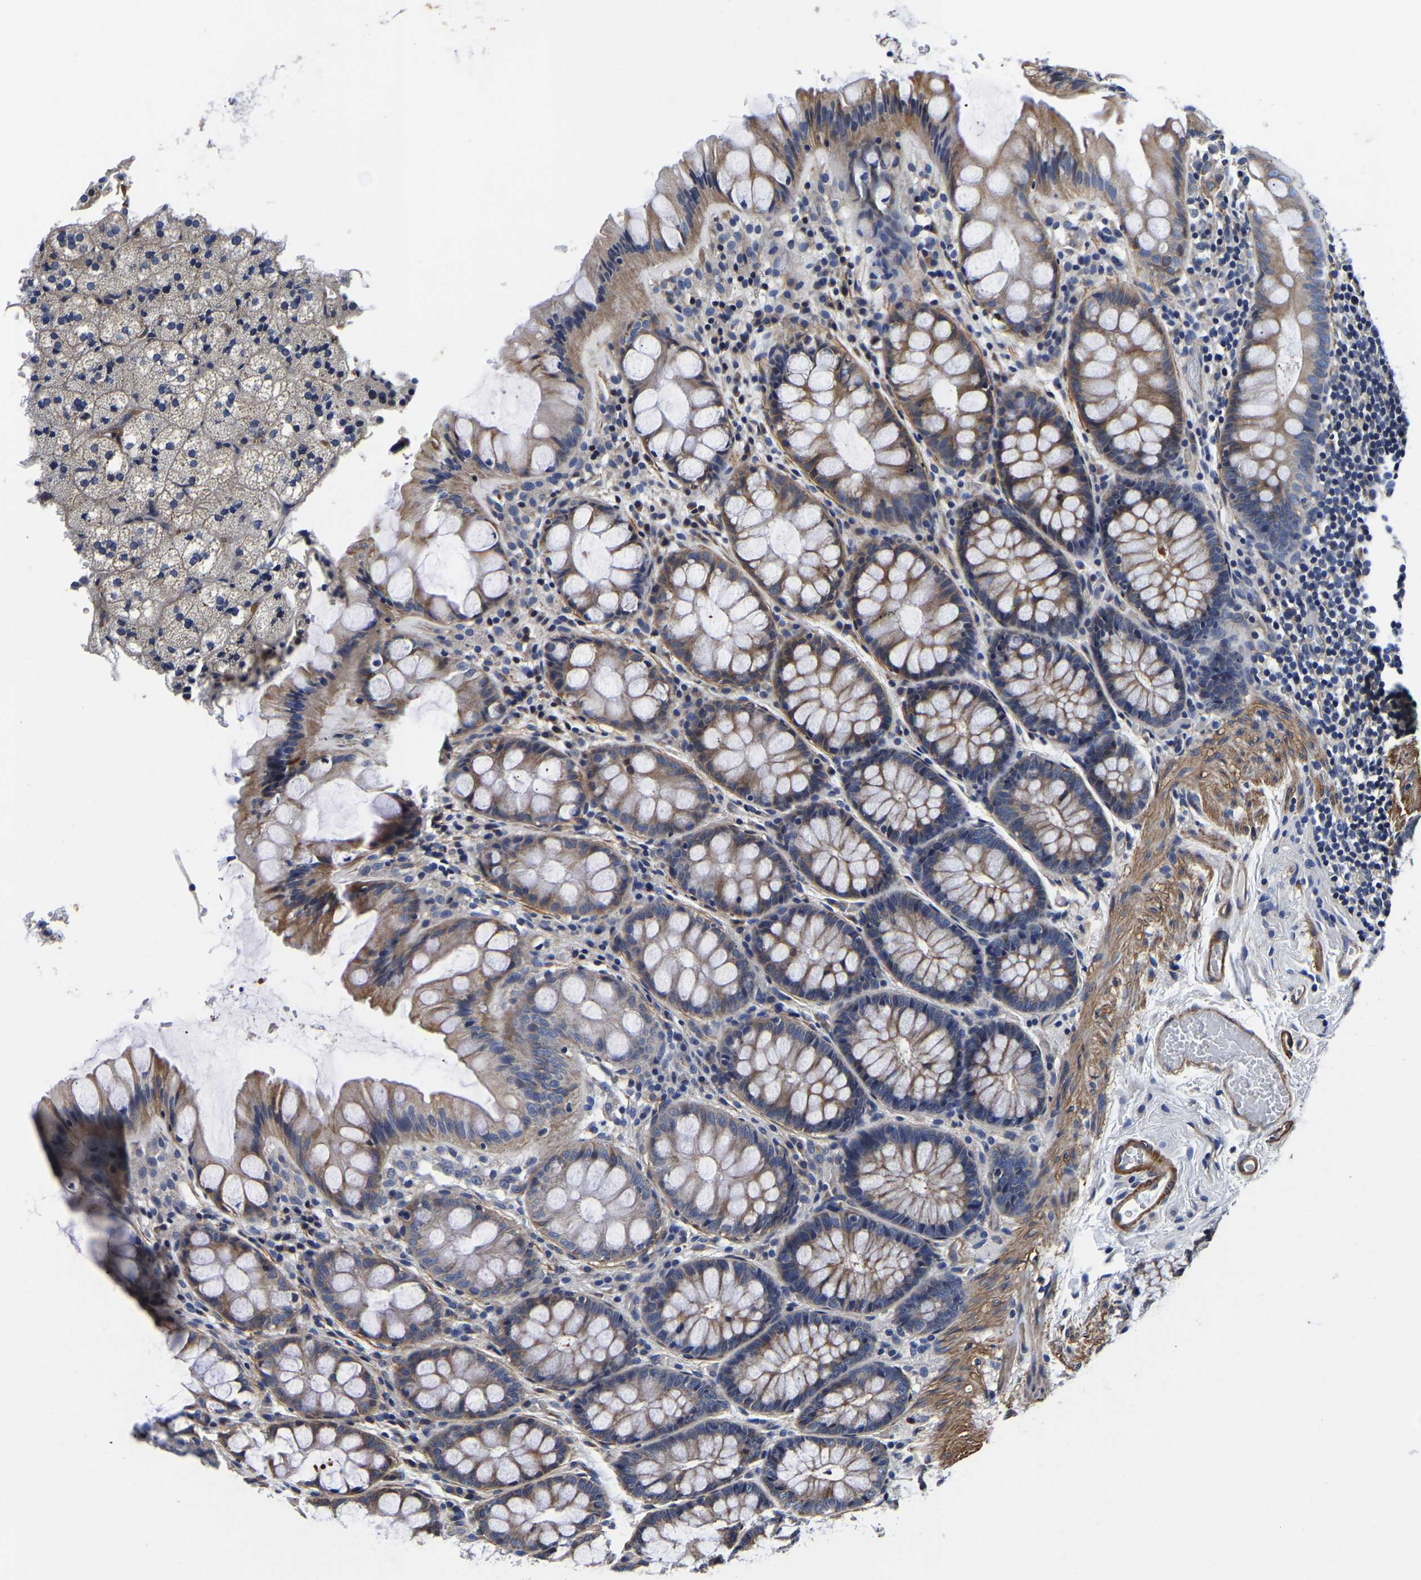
{"staining": {"intensity": "strong", "quantity": ">75%", "location": "cytoplasmic/membranous"}, "tissue": "colon", "cell_type": "Endothelial cells", "image_type": "normal", "snomed": [{"axis": "morphology", "description": "Normal tissue, NOS"}, {"axis": "topography", "description": "Colon"}], "caption": "This micrograph exhibits IHC staining of normal human colon, with high strong cytoplasmic/membranous positivity in about >75% of endothelial cells.", "gene": "KCTD17", "patient": {"sex": "male", "age": 47}}